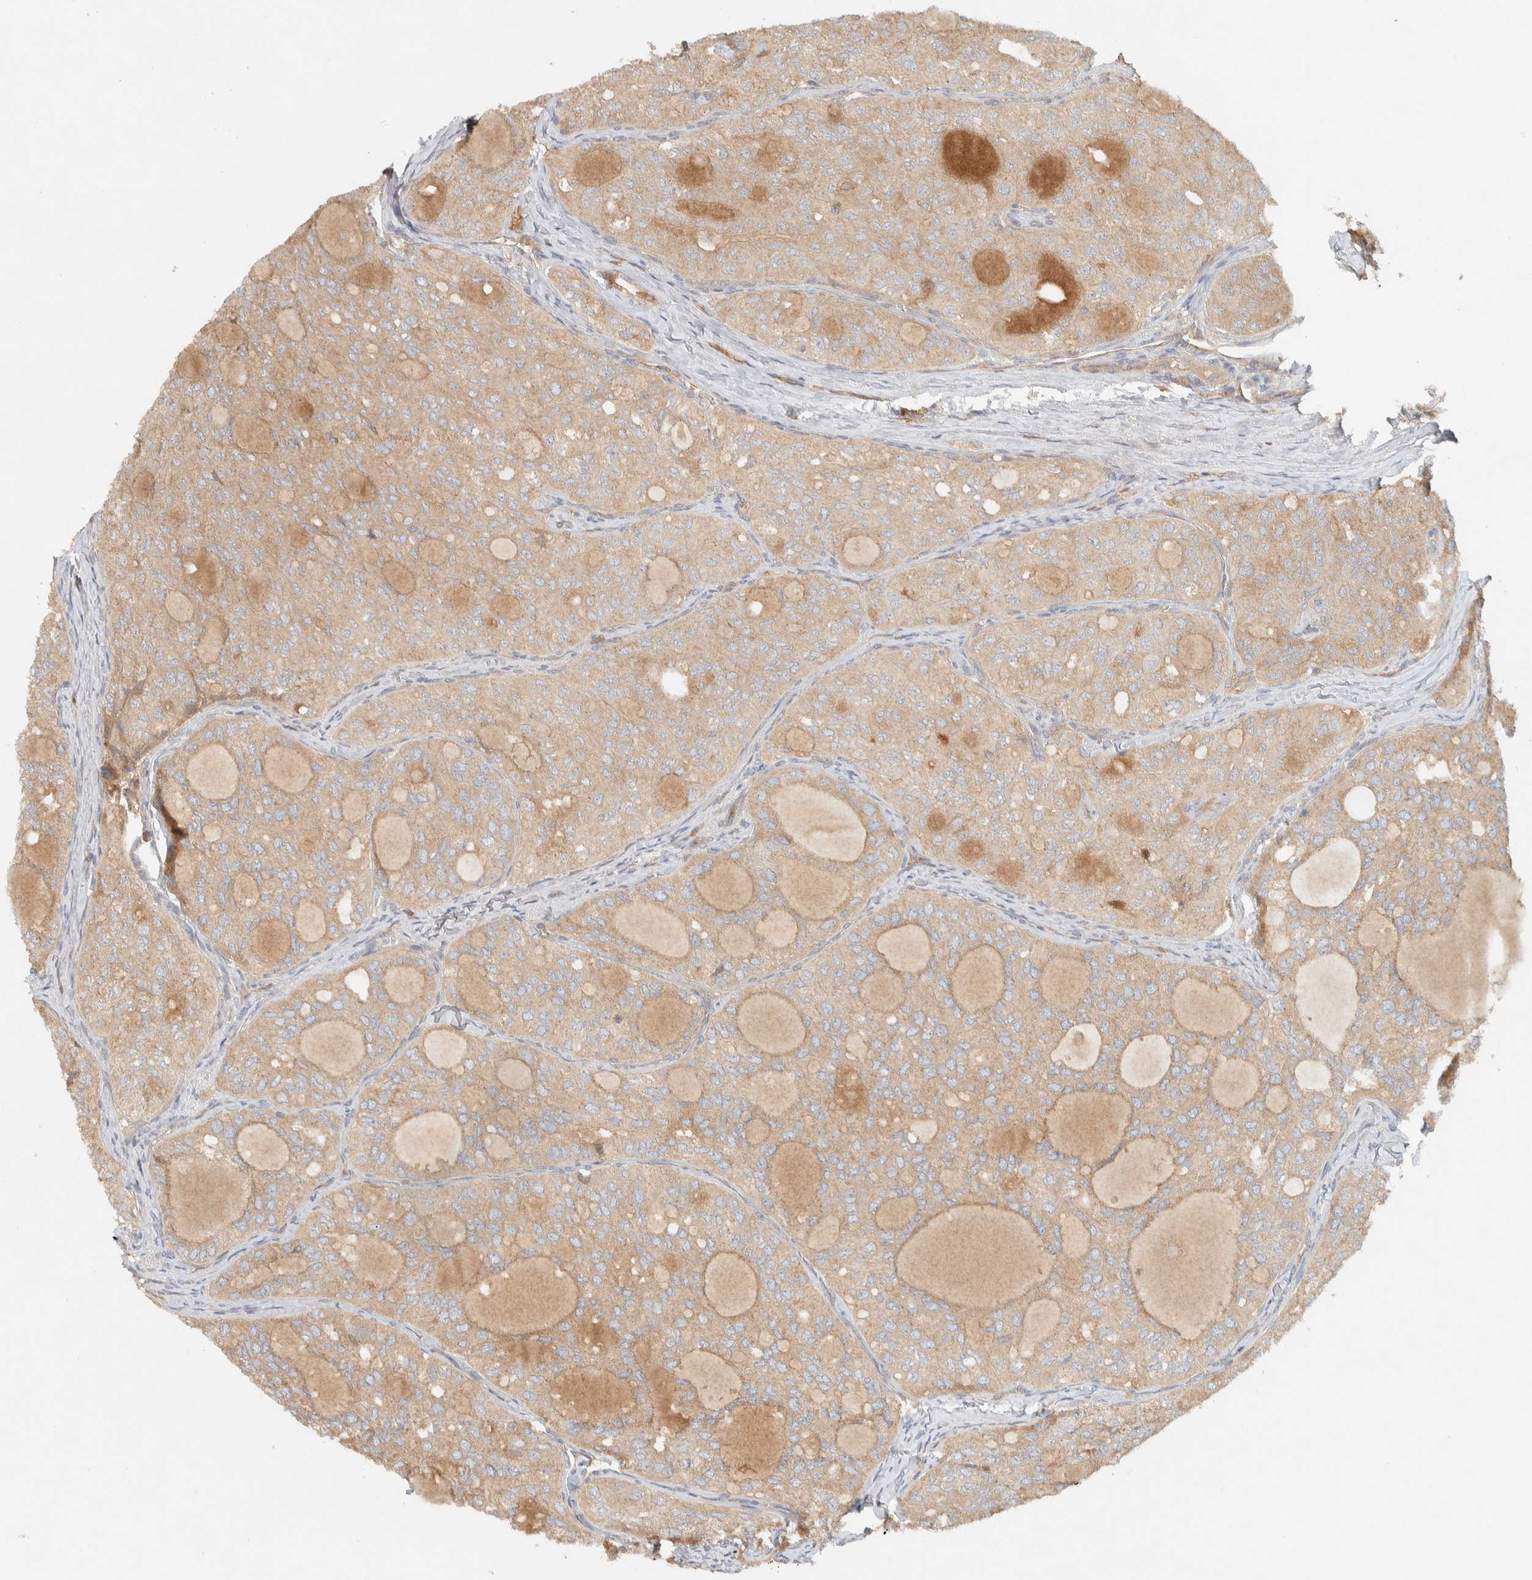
{"staining": {"intensity": "weak", "quantity": ">75%", "location": "cytoplasmic/membranous"}, "tissue": "thyroid cancer", "cell_type": "Tumor cells", "image_type": "cancer", "snomed": [{"axis": "morphology", "description": "Follicular adenoma carcinoma, NOS"}, {"axis": "topography", "description": "Thyroid gland"}], "caption": "This histopathology image reveals thyroid follicular adenoma carcinoma stained with IHC to label a protein in brown. The cytoplasmic/membranous of tumor cells show weak positivity for the protein. Nuclei are counter-stained blue.", "gene": "FAM167A", "patient": {"sex": "male", "age": 75}}